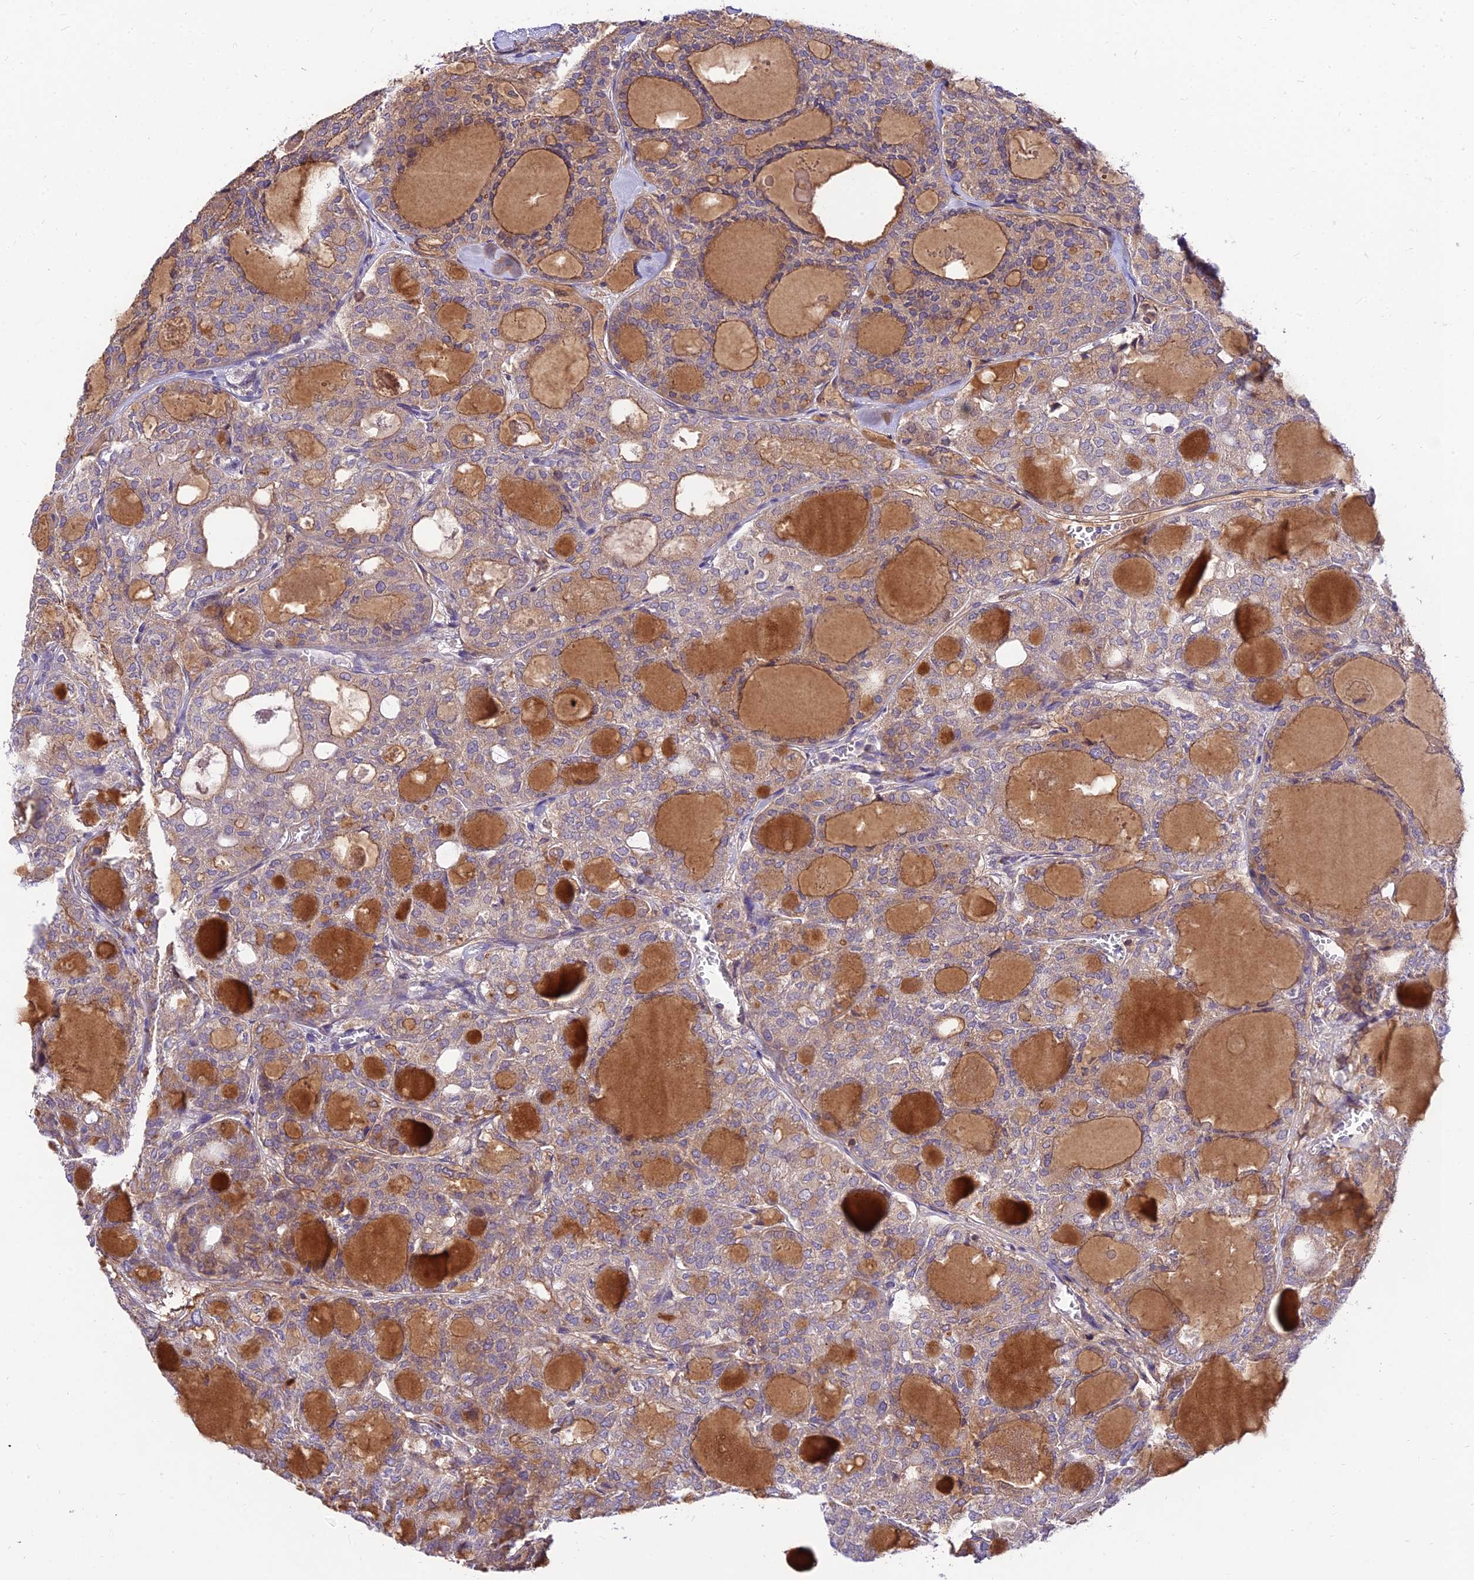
{"staining": {"intensity": "weak", "quantity": "<25%", "location": "cytoplasmic/membranous"}, "tissue": "thyroid cancer", "cell_type": "Tumor cells", "image_type": "cancer", "snomed": [{"axis": "morphology", "description": "Follicular adenoma carcinoma, NOS"}, {"axis": "topography", "description": "Thyroid gland"}], "caption": "This is a photomicrograph of IHC staining of thyroid cancer, which shows no expression in tumor cells. (DAB (3,3'-diaminobenzidine) IHC, high magnification).", "gene": "C6orf132", "patient": {"sex": "male", "age": 75}}